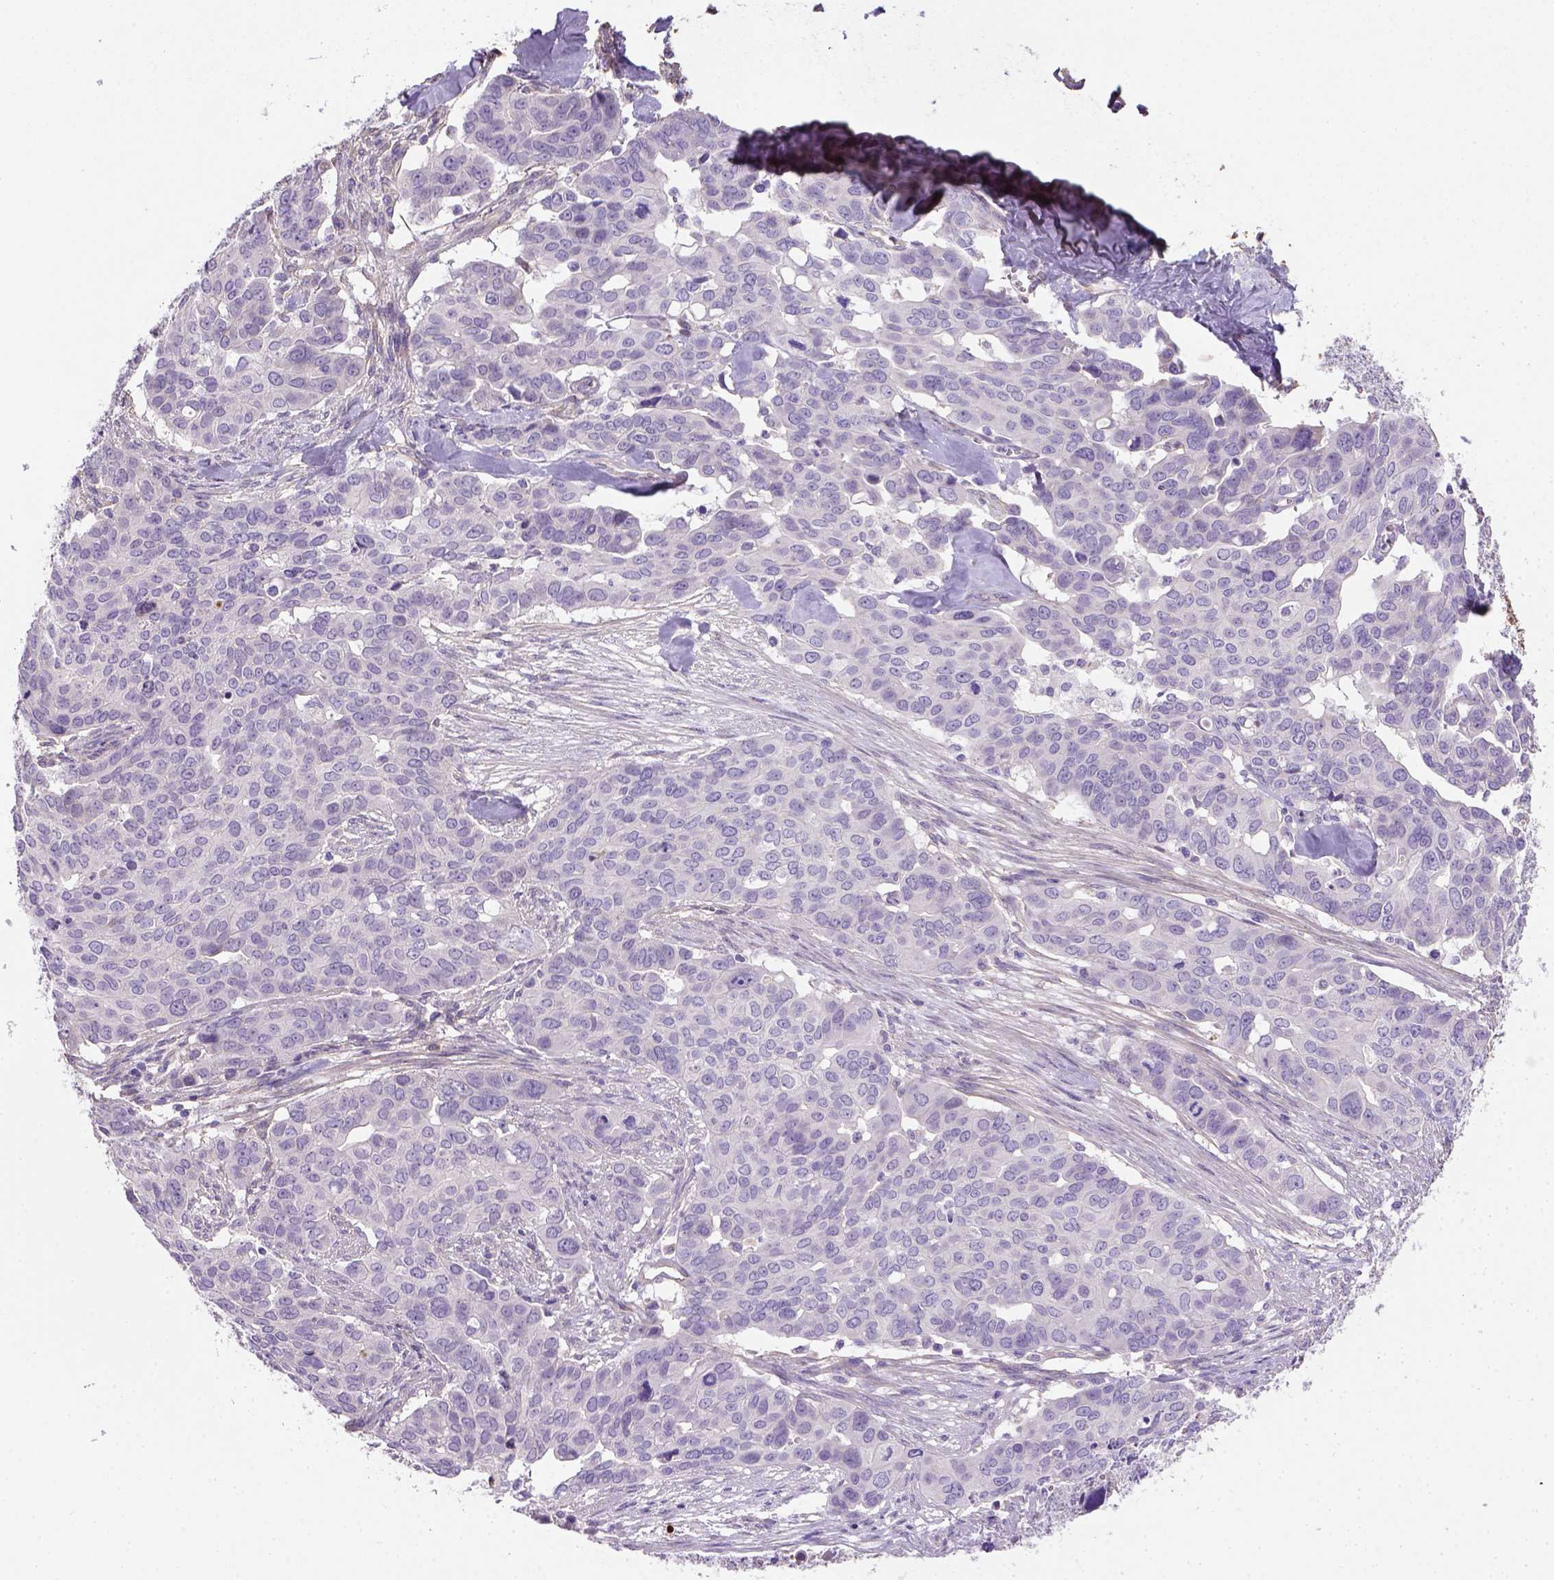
{"staining": {"intensity": "negative", "quantity": "none", "location": "none"}, "tissue": "ovarian cancer", "cell_type": "Tumor cells", "image_type": "cancer", "snomed": [{"axis": "morphology", "description": "Carcinoma, endometroid"}, {"axis": "topography", "description": "Ovary"}], "caption": "High power microscopy photomicrograph of an immunohistochemistry micrograph of endometroid carcinoma (ovarian), revealing no significant positivity in tumor cells. The staining was performed using DAB (3,3'-diaminobenzidine) to visualize the protein expression in brown, while the nuclei were stained in blue with hematoxylin (Magnification: 20x).", "gene": "HTRA1", "patient": {"sex": "female", "age": 78}}